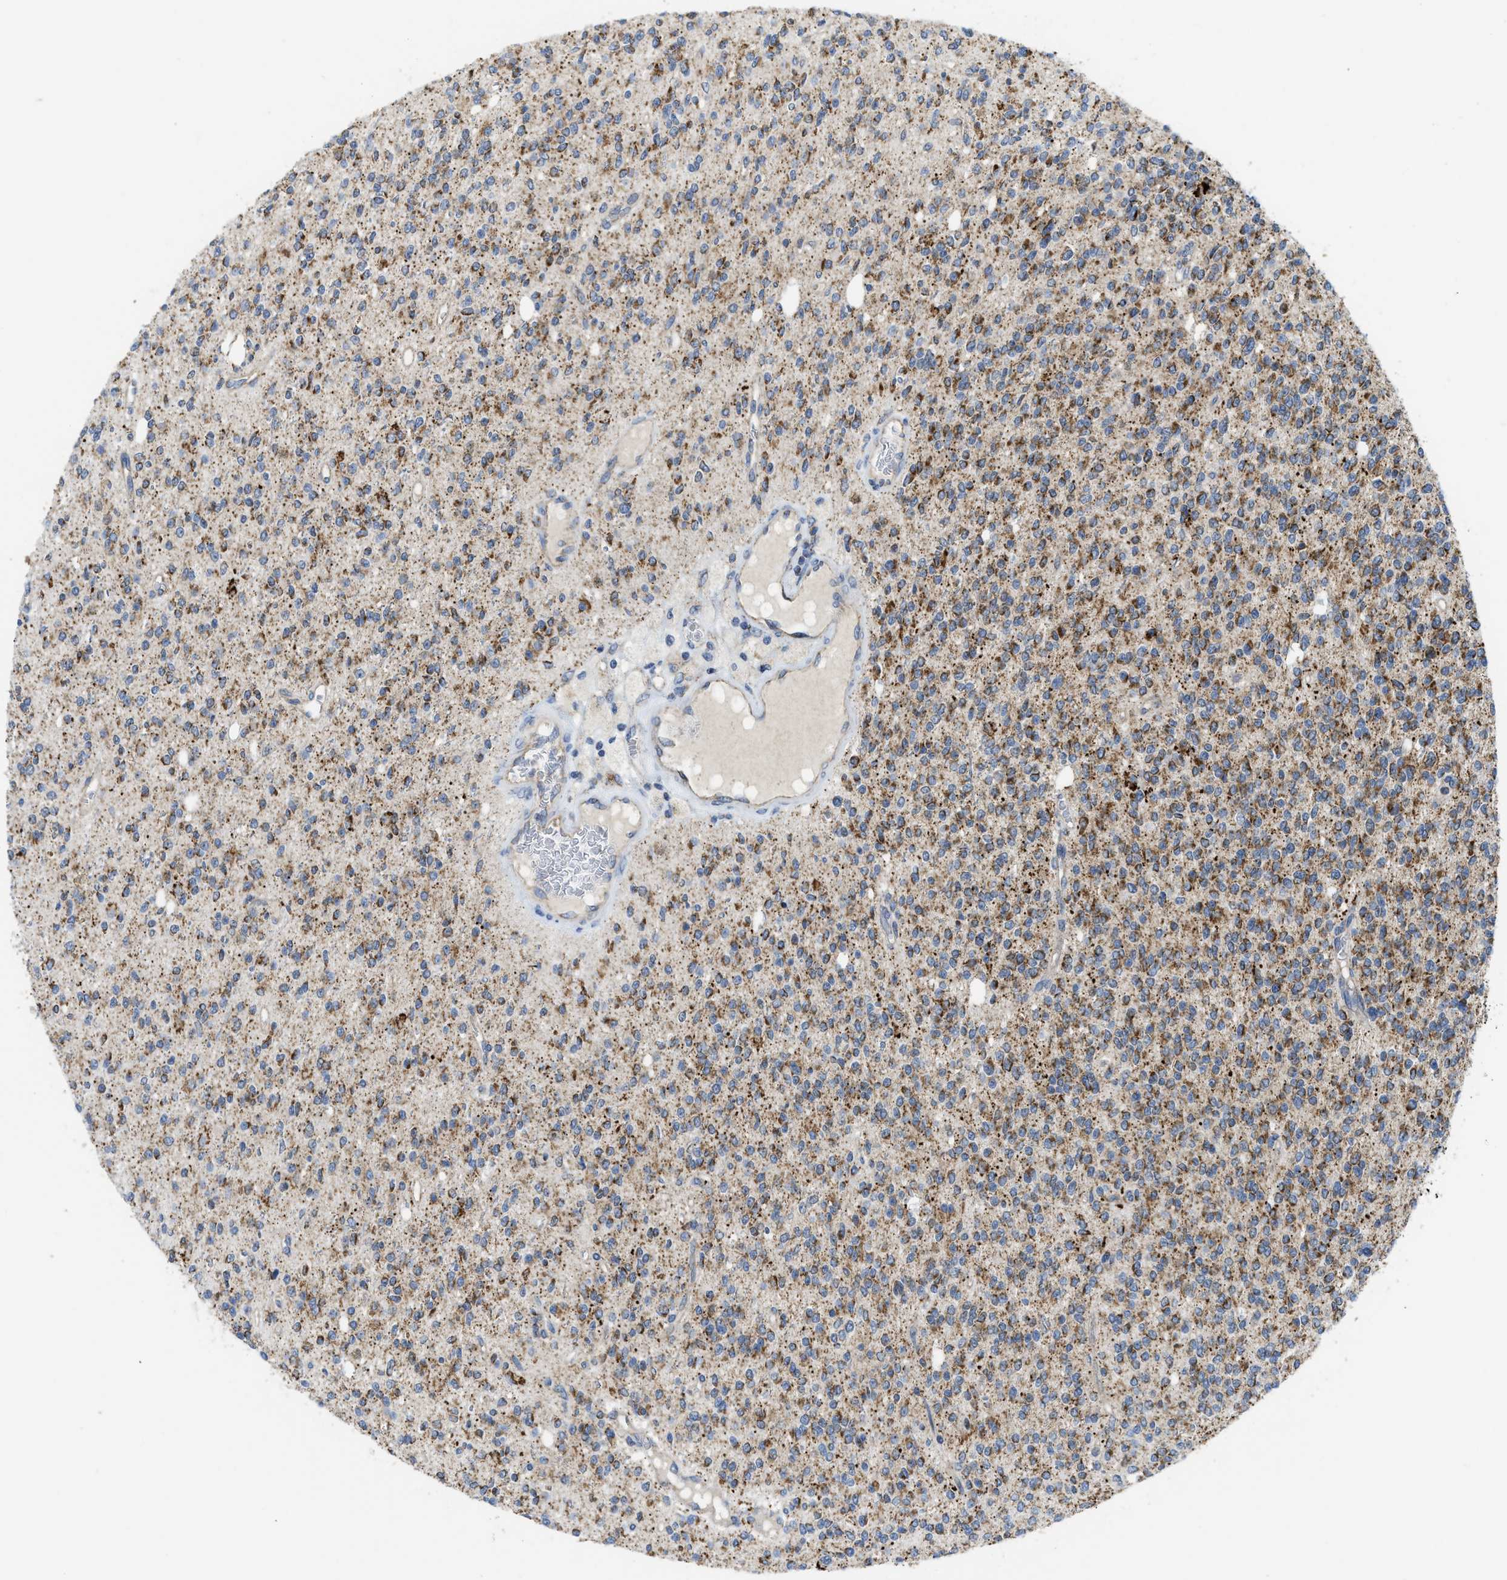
{"staining": {"intensity": "strong", "quantity": ">75%", "location": "cytoplasmic/membranous"}, "tissue": "glioma", "cell_type": "Tumor cells", "image_type": "cancer", "snomed": [{"axis": "morphology", "description": "Glioma, malignant, High grade"}, {"axis": "topography", "description": "Brain"}], "caption": "Brown immunohistochemical staining in human glioma displays strong cytoplasmic/membranous staining in approximately >75% of tumor cells.", "gene": "GATD3", "patient": {"sex": "male", "age": 34}}